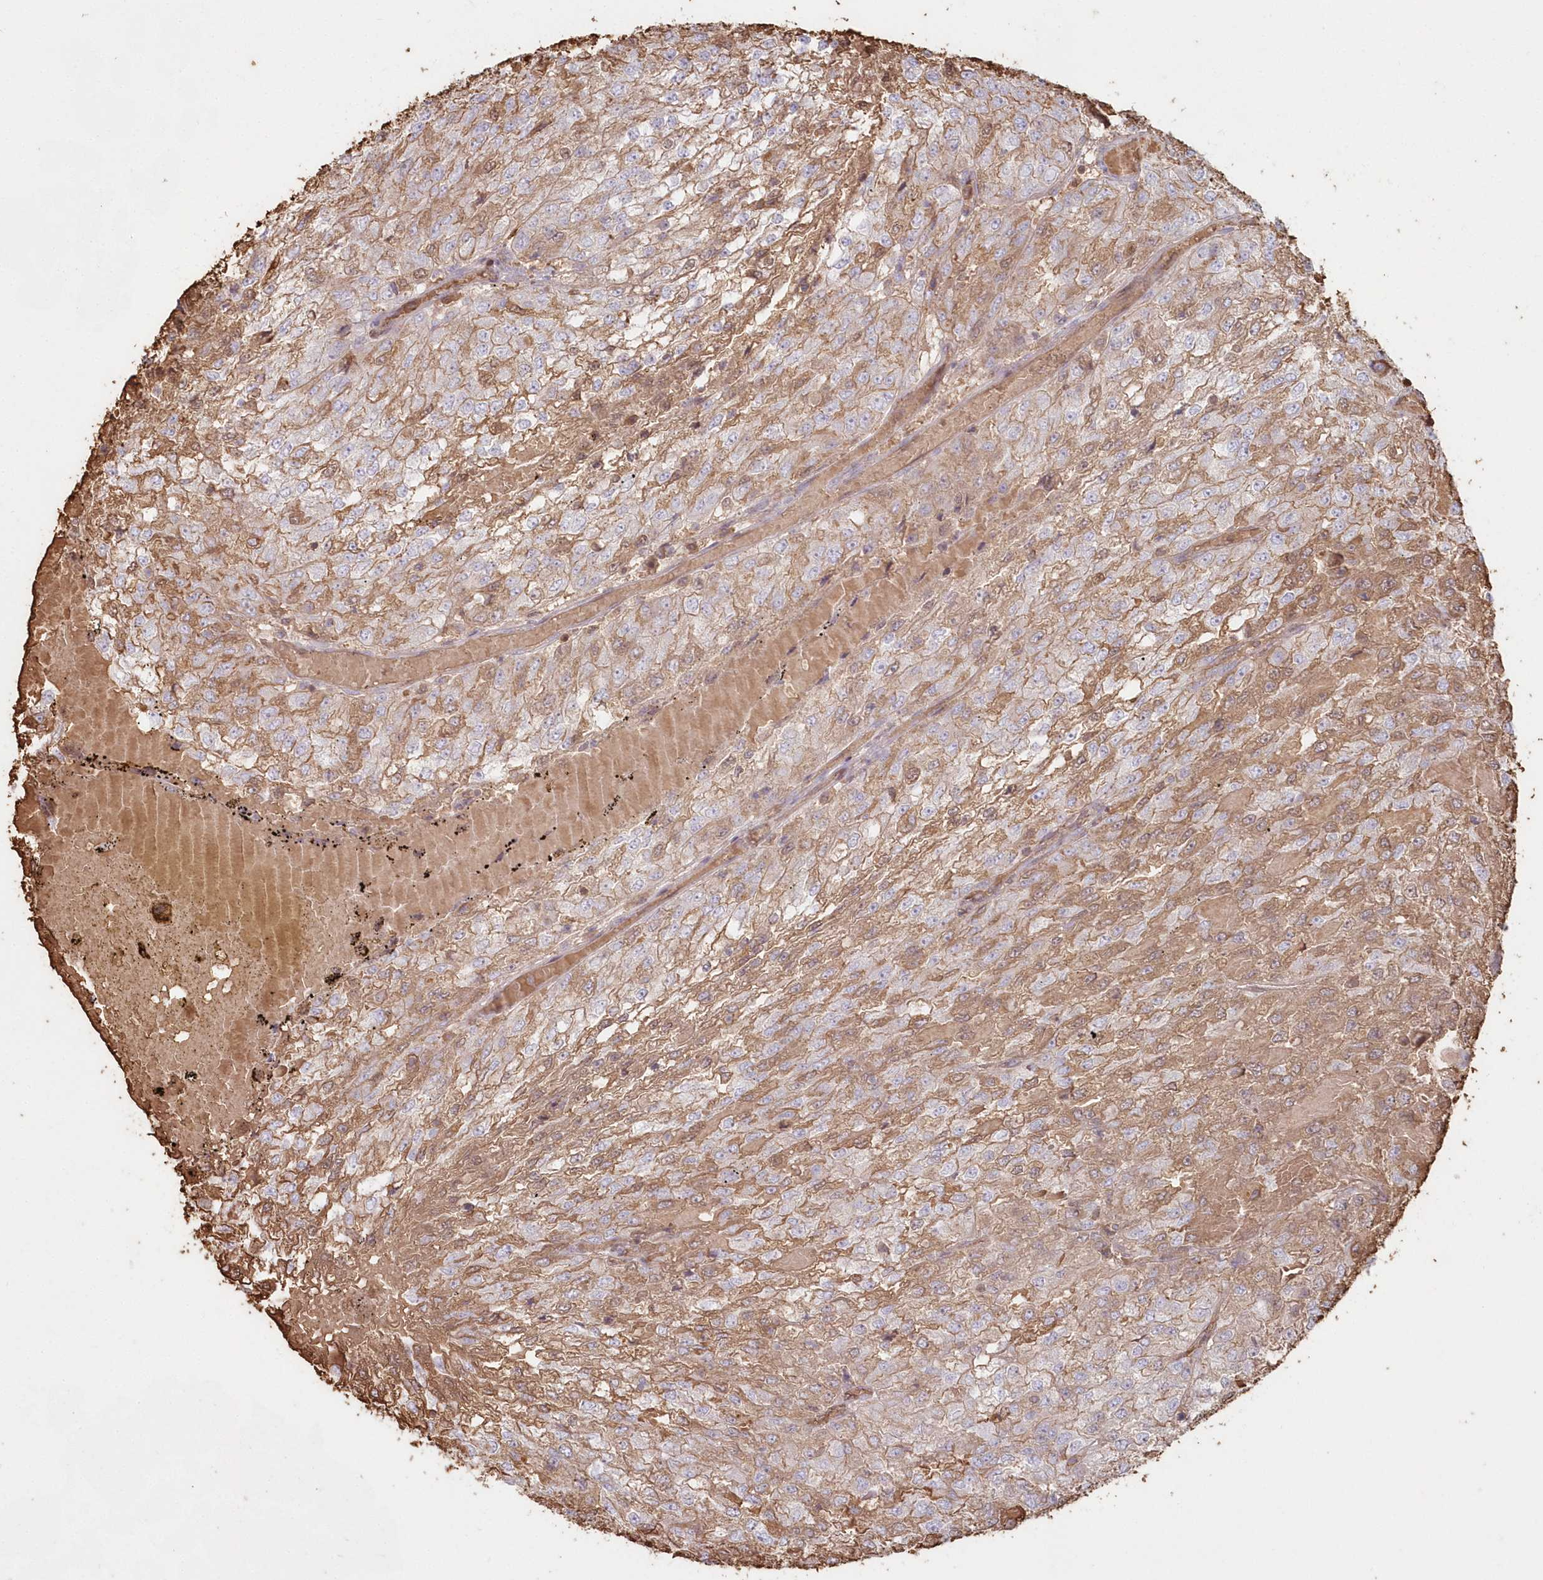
{"staining": {"intensity": "moderate", "quantity": "<25%", "location": "cytoplasmic/membranous"}, "tissue": "renal cancer", "cell_type": "Tumor cells", "image_type": "cancer", "snomed": [{"axis": "morphology", "description": "Adenocarcinoma, NOS"}, {"axis": "topography", "description": "Kidney"}], "caption": "A micrograph of human adenocarcinoma (renal) stained for a protein demonstrates moderate cytoplasmic/membranous brown staining in tumor cells.", "gene": "SERINC1", "patient": {"sex": "female", "age": 54}}